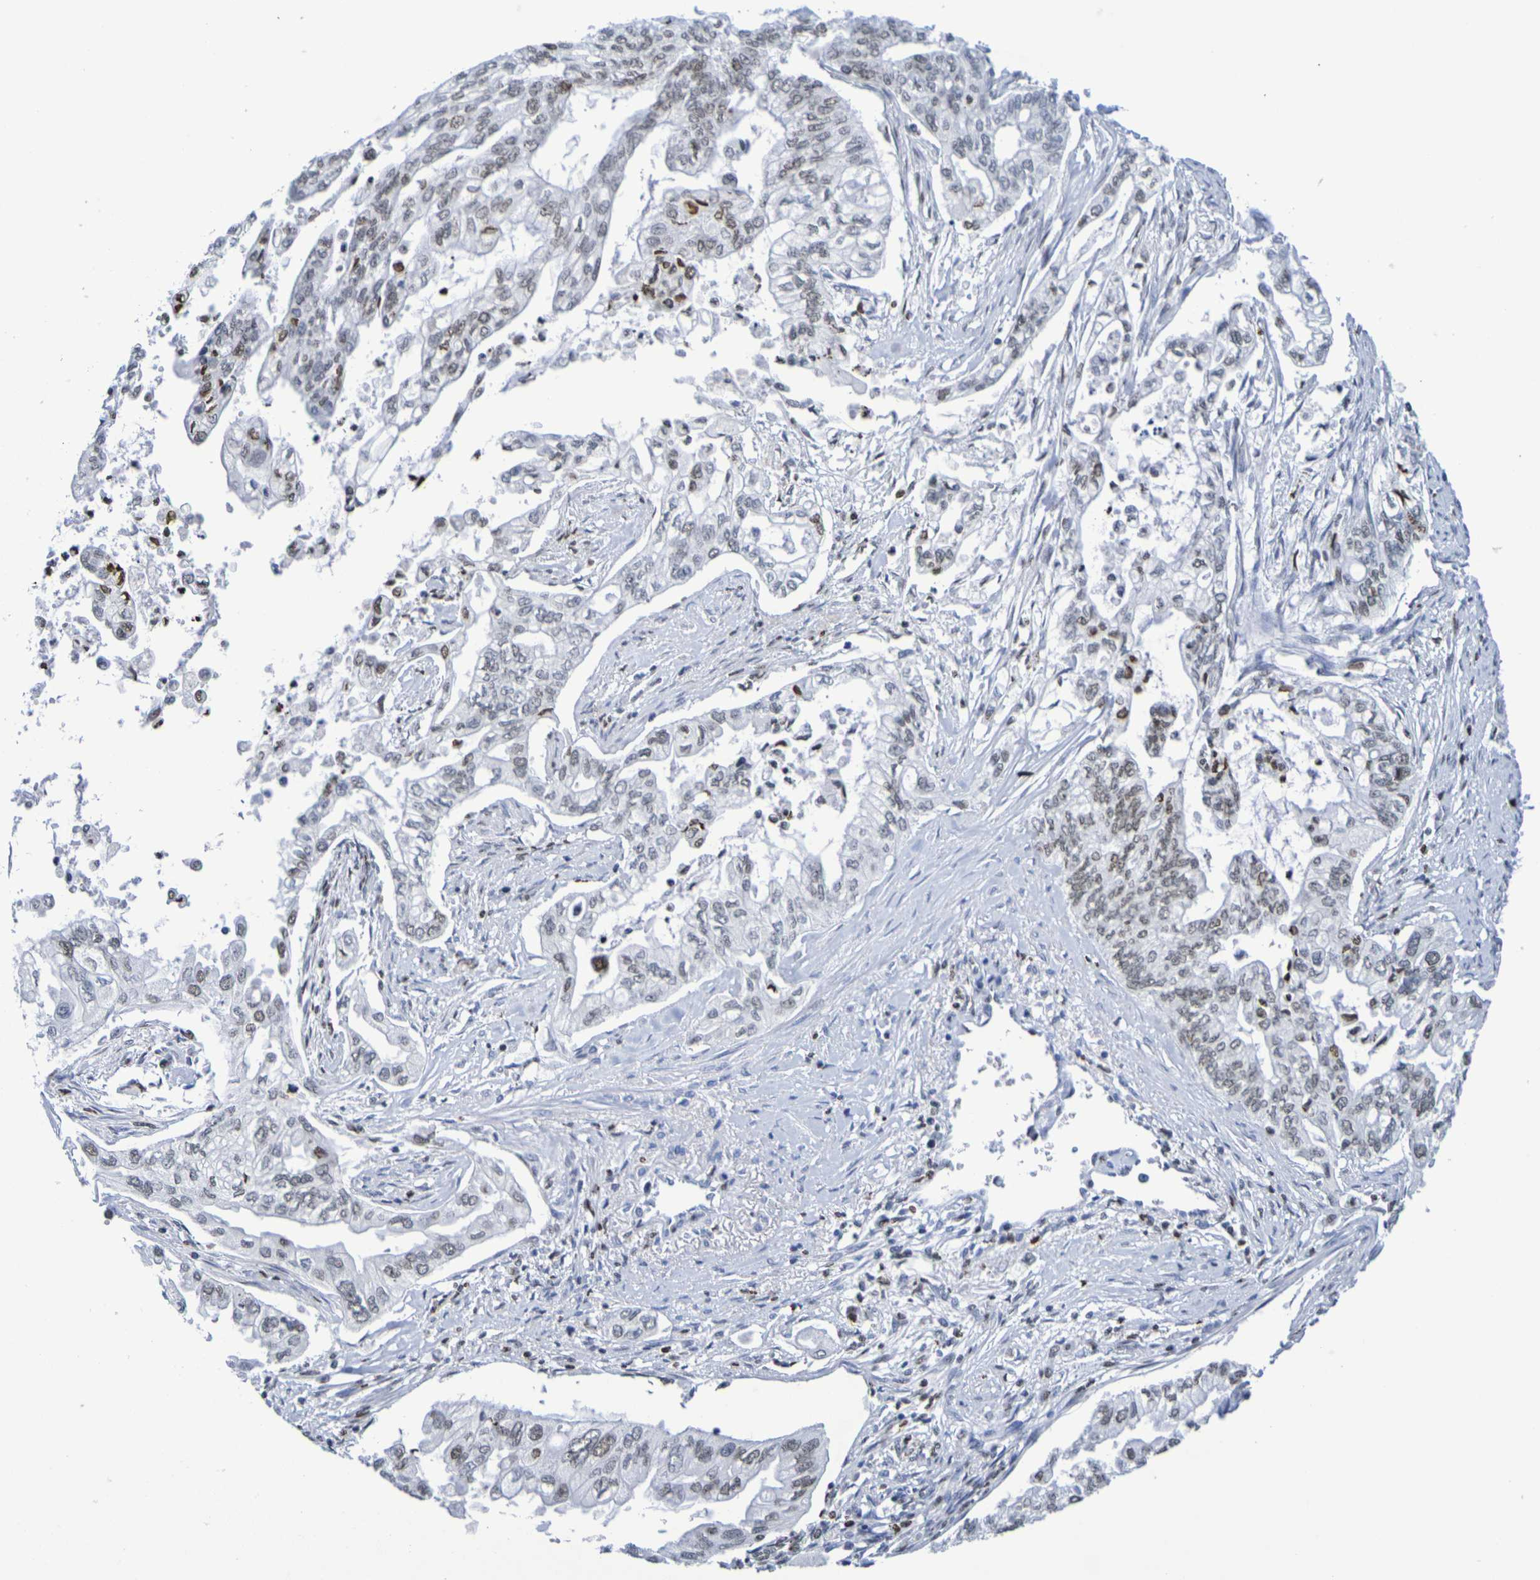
{"staining": {"intensity": "weak", "quantity": ">75%", "location": "nuclear"}, "tissue": "pancreatic cancer", "cell_type": "Tumor cells", "image_type": "cancer", "snomed": [{"axis": "morphology", "description": "Normal tissue, NOS"}, {"axis": "topography", "description": "Pancreas"}], "caption": "About >75% of tumor cells in pancreatic cancer demonstrate weak nuclear protein positivity as visualized by brown immunohistochemical staining.", "gene": "H1-5", "patient": {"sex": "male", "age": 42}}